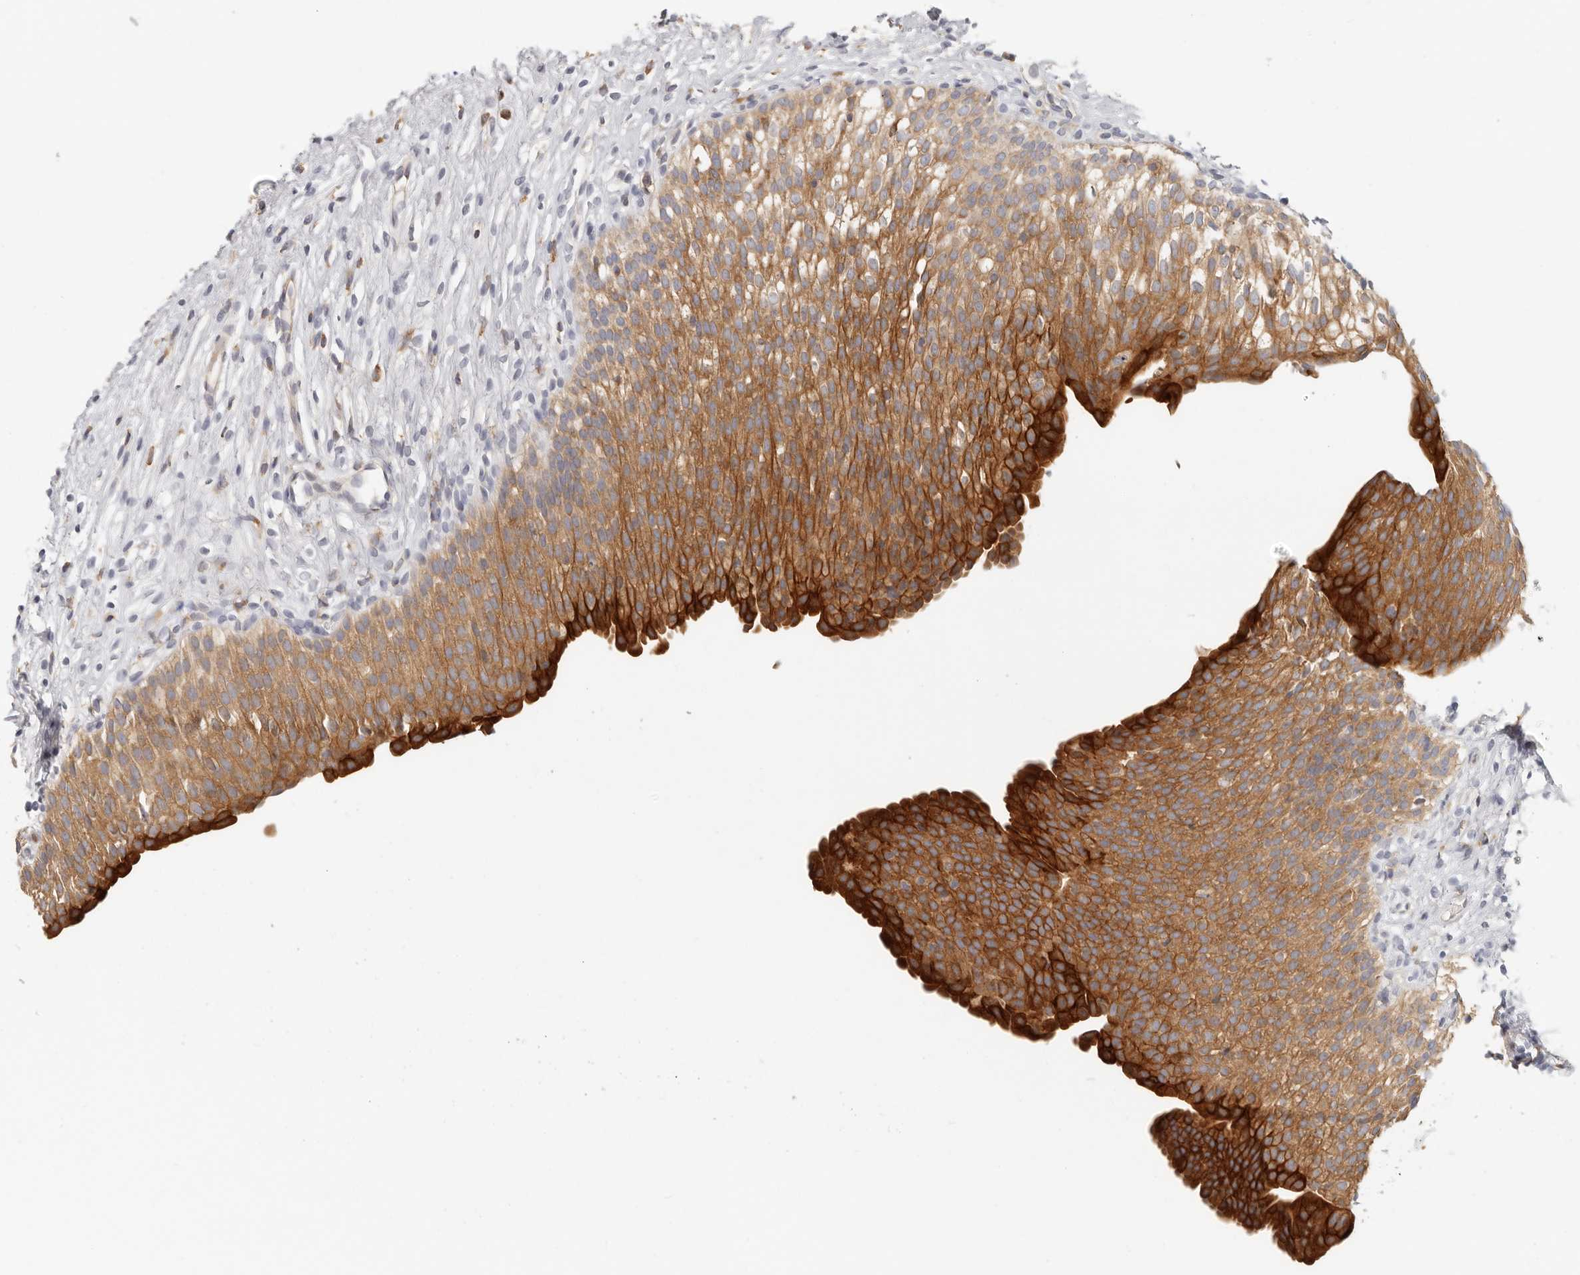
{"staining": {"intensity": "strong", "quantity": "25%-75%", "location": "cytoplasmic/membranous"}, "tissue": "urinary bladder", "cell_type": "Urothelial cells", "image_type": "normal", "snomed": [{"axis": "morphology", "description": "Normal tissue, NOS"}, {"axis": "topography", "description": "Urinary bladder"}], "caption": "Immunohistochemical staining of unremarkable human urinary bladder exhibits high levels of strong cytoplasmic/membranous expression in about 25%-75% of urothelial cells.", "gene": "ANXA9", "patient": {"sex": "male", "age": 1}}